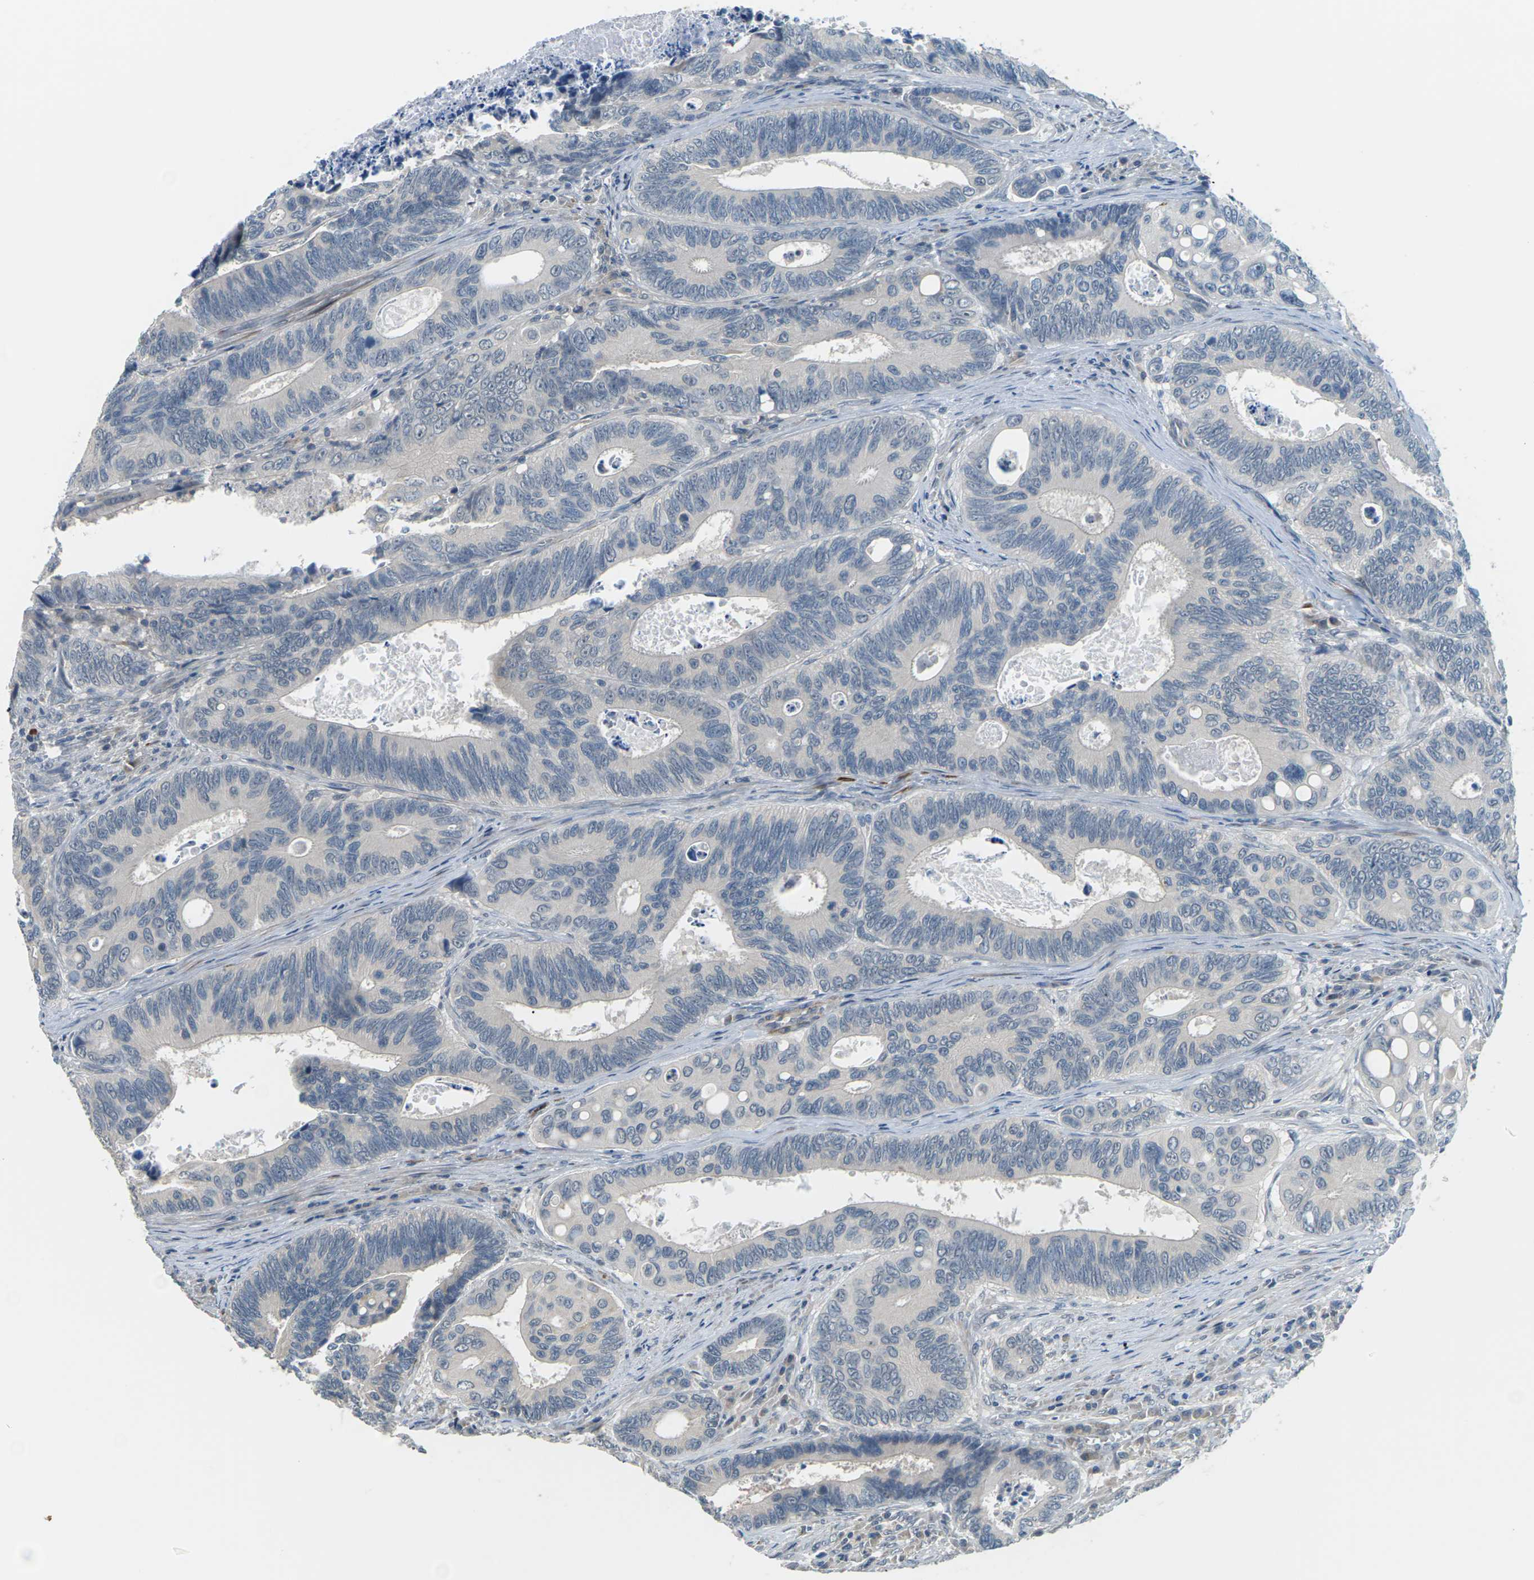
{"staining": {"intensity": "negative", "quantity": "none", "location": "none"}, "tissue": "colorectal cancer", "cell_type": "Tumor cells", "image_type": "cancer", "snomed": [{"axis": "morphology", "description": "Inflammation, NOS"}, {"axis": "morphology", "description": "Adenocarcinoma, NOS"}, {"axis": "topography", "description": "Colon"}], "caption": "Tumor cells are negative for protein expression in human colorectal cancer.", "gene": "SLC13A3", "patient": {"sex": "male", "age": 72}}